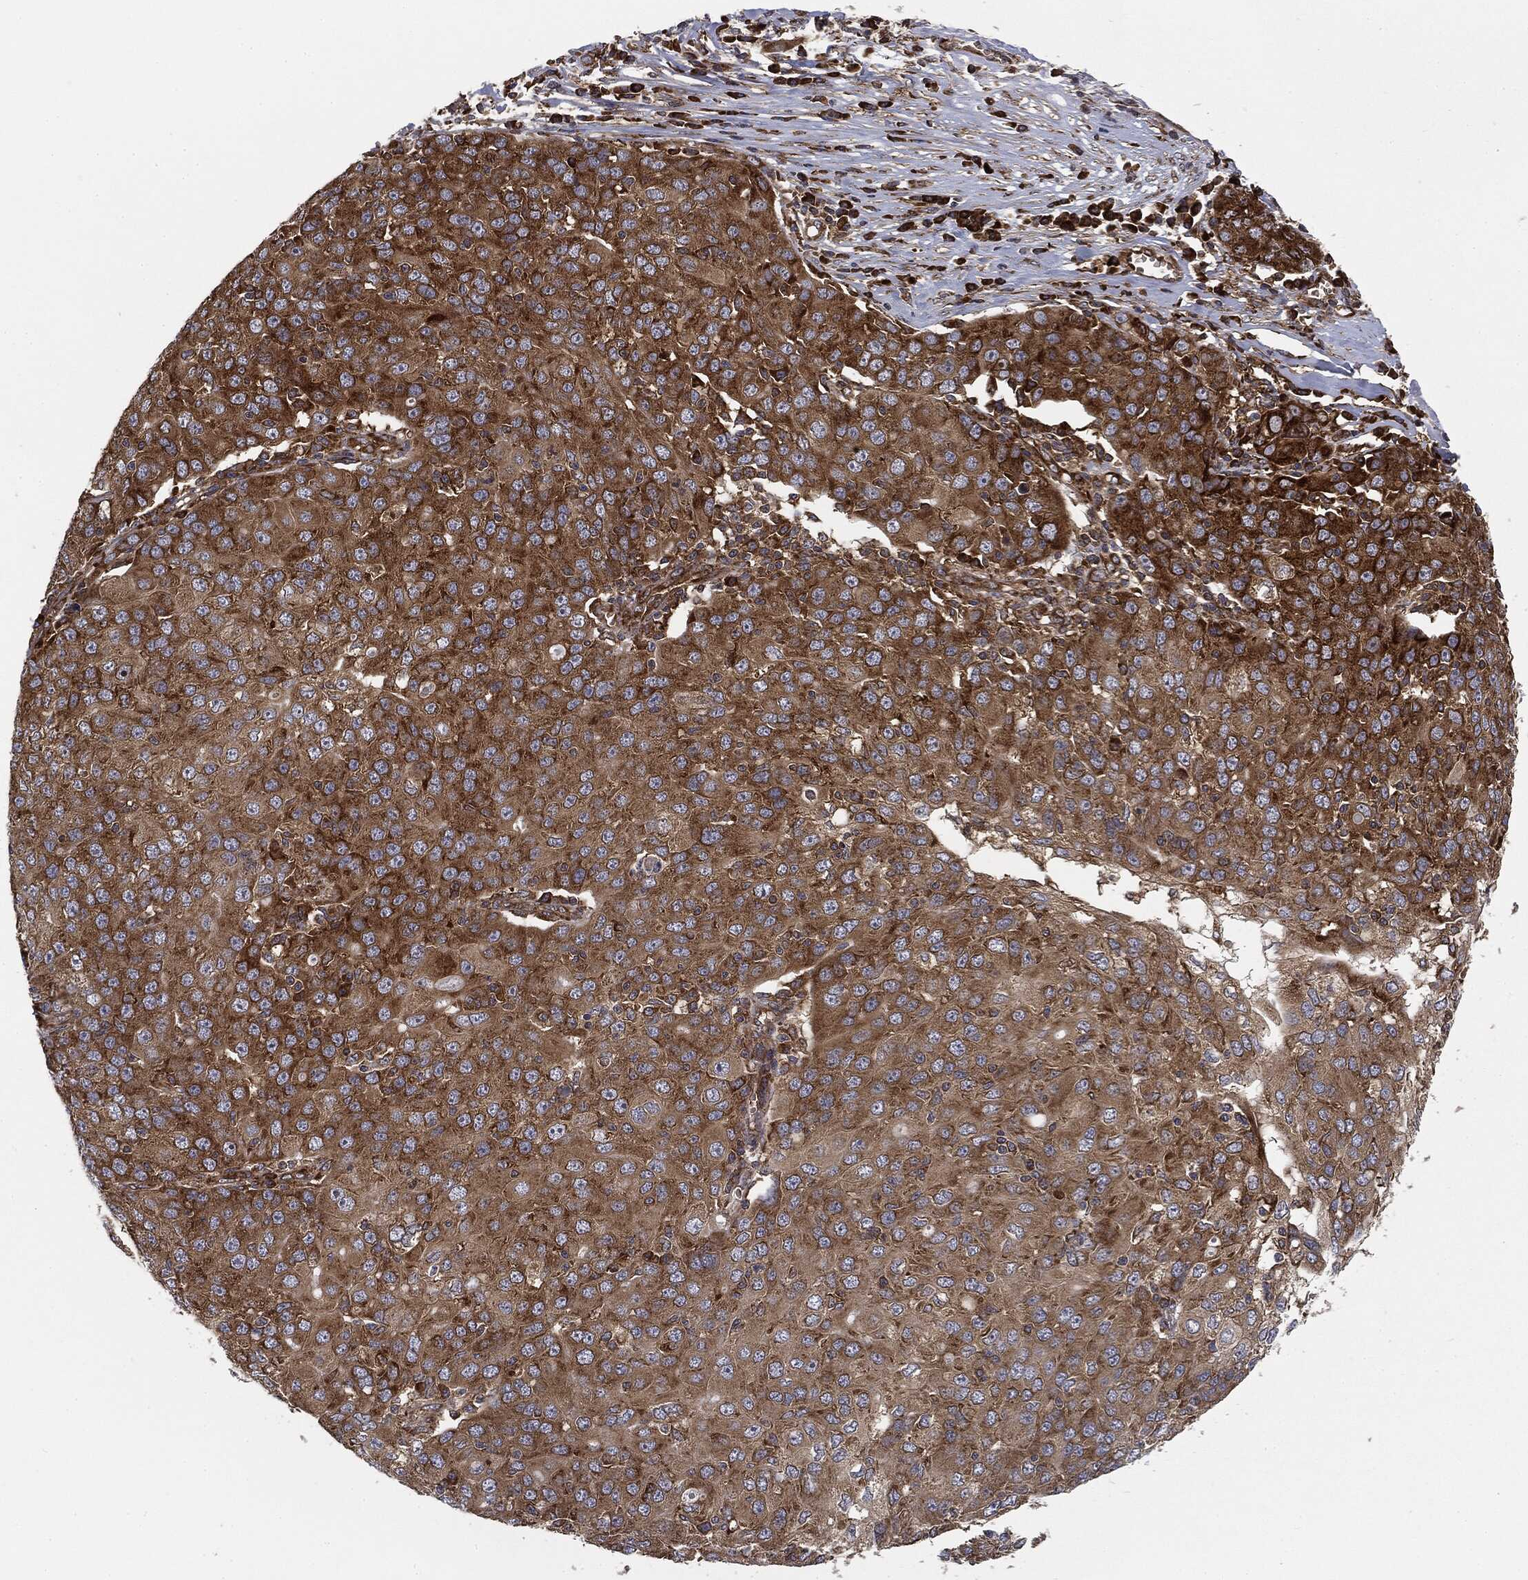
{"staining": {"intensity": "strong", "quantity": "25%-75%", "location": "cytoplasmic/membranous"}, "tissue": "ovarian cancer", "cell_type": "Tumor cells", "image_type": "cancer", "snomed": [{"axis": "morphology", "description": "Carcinoma, endometroid"}, {"axis": "topography", "description": "Ovary"}], "caption": "Brown immunohistochemical staining in human ovarian endometroid carcinoma shows strong cytoplasmic/membranous expression in approximately 25%-75% of tumor cells. (DAB (3,3'-diaminobenzidine) IHC with brightfield microscopy, high magnification).", "gene": "EIF2AK2", "patient": {"sex": "female", "age": 50}}